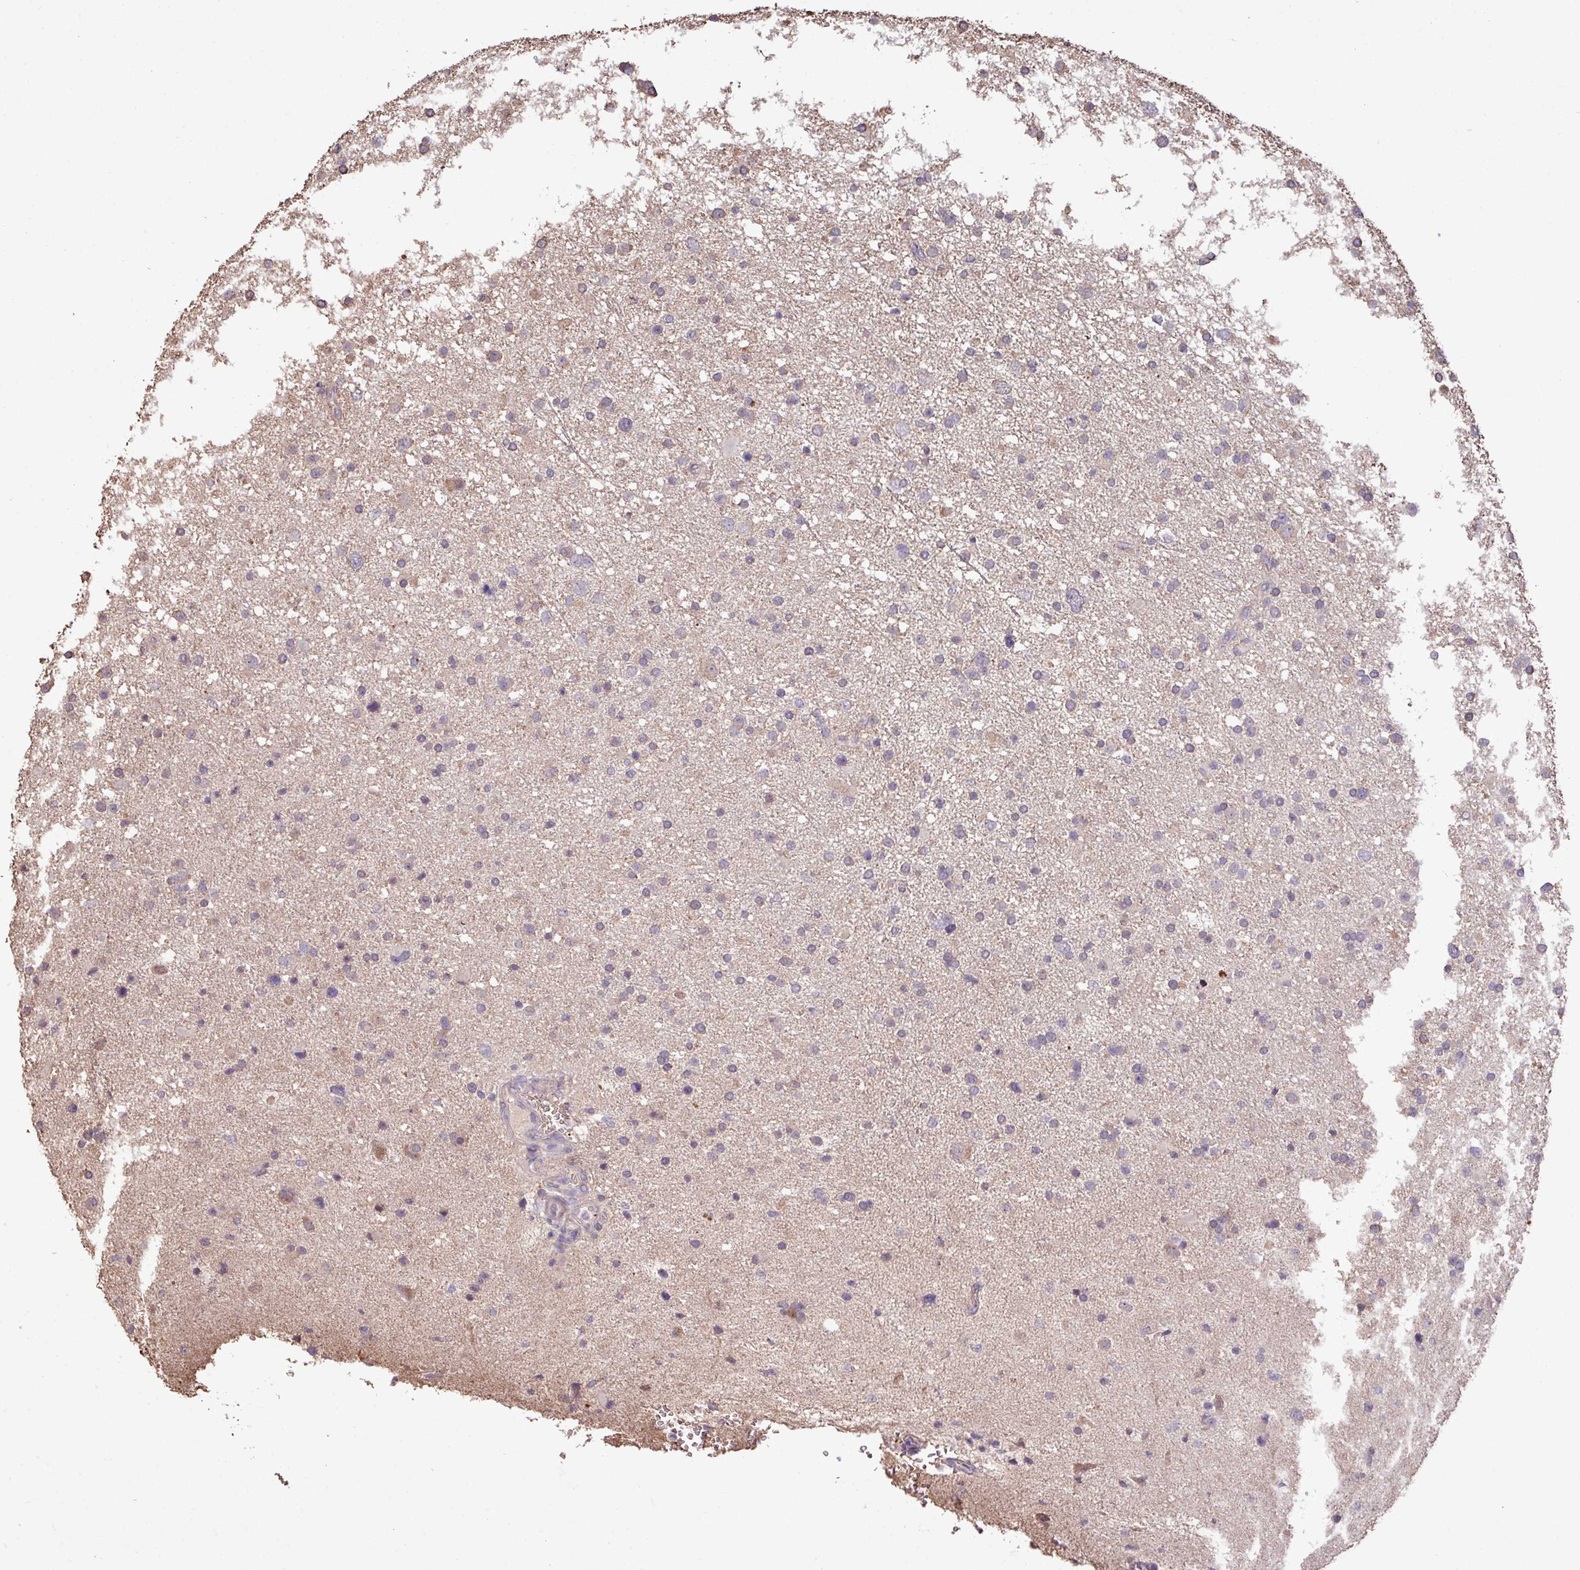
{"staining": {"intensity": "negative", "quantity": "none", "location": "none"}, "tissue": "glioma", "cell_type": "Tumor cells", "image_type": "cancer", "snomed": [{"axis": "morphology", "description": "Glioma, malignant, Low grade"}, {"axis": "topography", "description": "Brain"}], "caption": "A high-resolution micrograph shows immunohistochemistry staining of malignant glioma (low-grade), which shows no significant positivity in tumor cells.", "gene": "CAMK2B", "patient": {"sex": "female", "age": 32}}